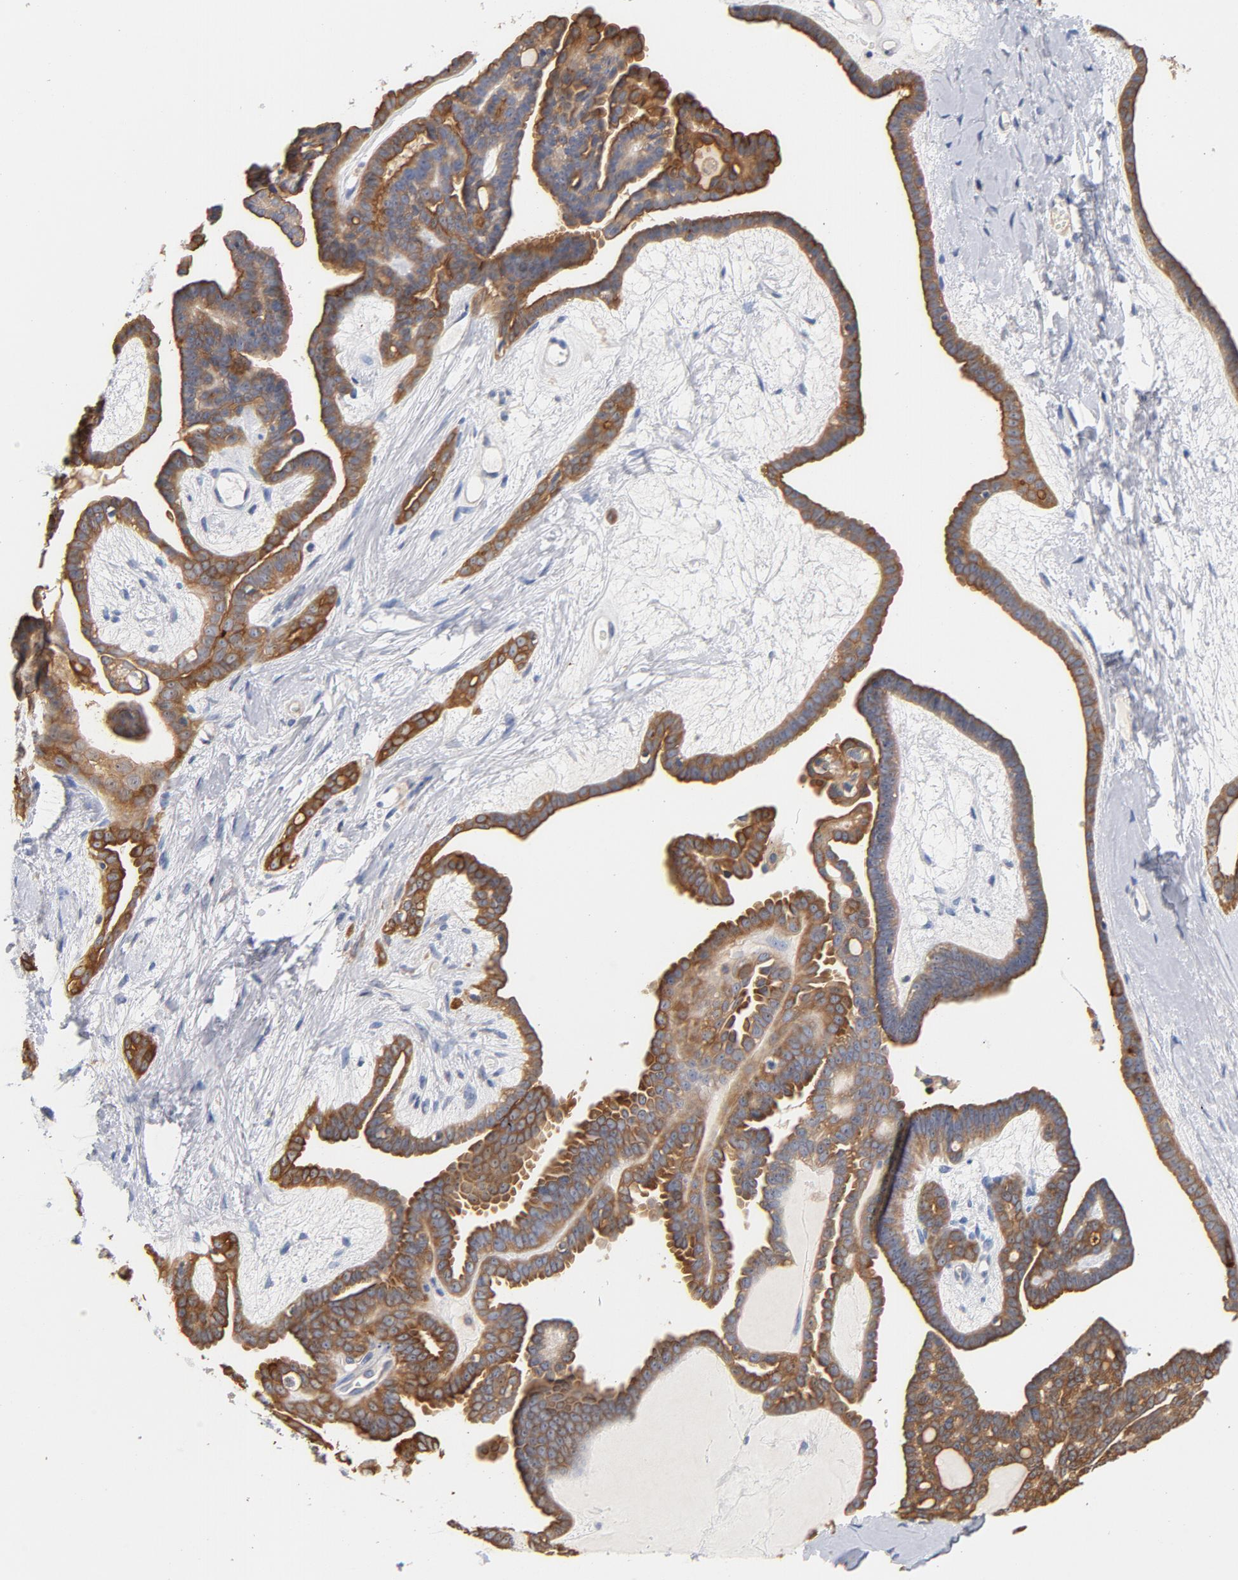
{"staining": {"intensity": "strong", "quantity": ">75%", "location": "cytoplasmic/membranous"}, "tissue": "ovarian cancer", "cell_type": "Tumor cells", "image_type": "cancer", "snomed": [{"axis": "morphology", "description": "Cystadenocarcinoma, serous, NOS"}, {"axis": "topography", "description": "Ovary"}], "caption": "Ovarian cancer (serous cystadenocarcinoma) stained with immunohistochemistry exhibits strong cytoplasmic/membranous expression in about >75% of tumor cells.", "gene": "EZR", "patient": {"sex": "female", "age": 71}}